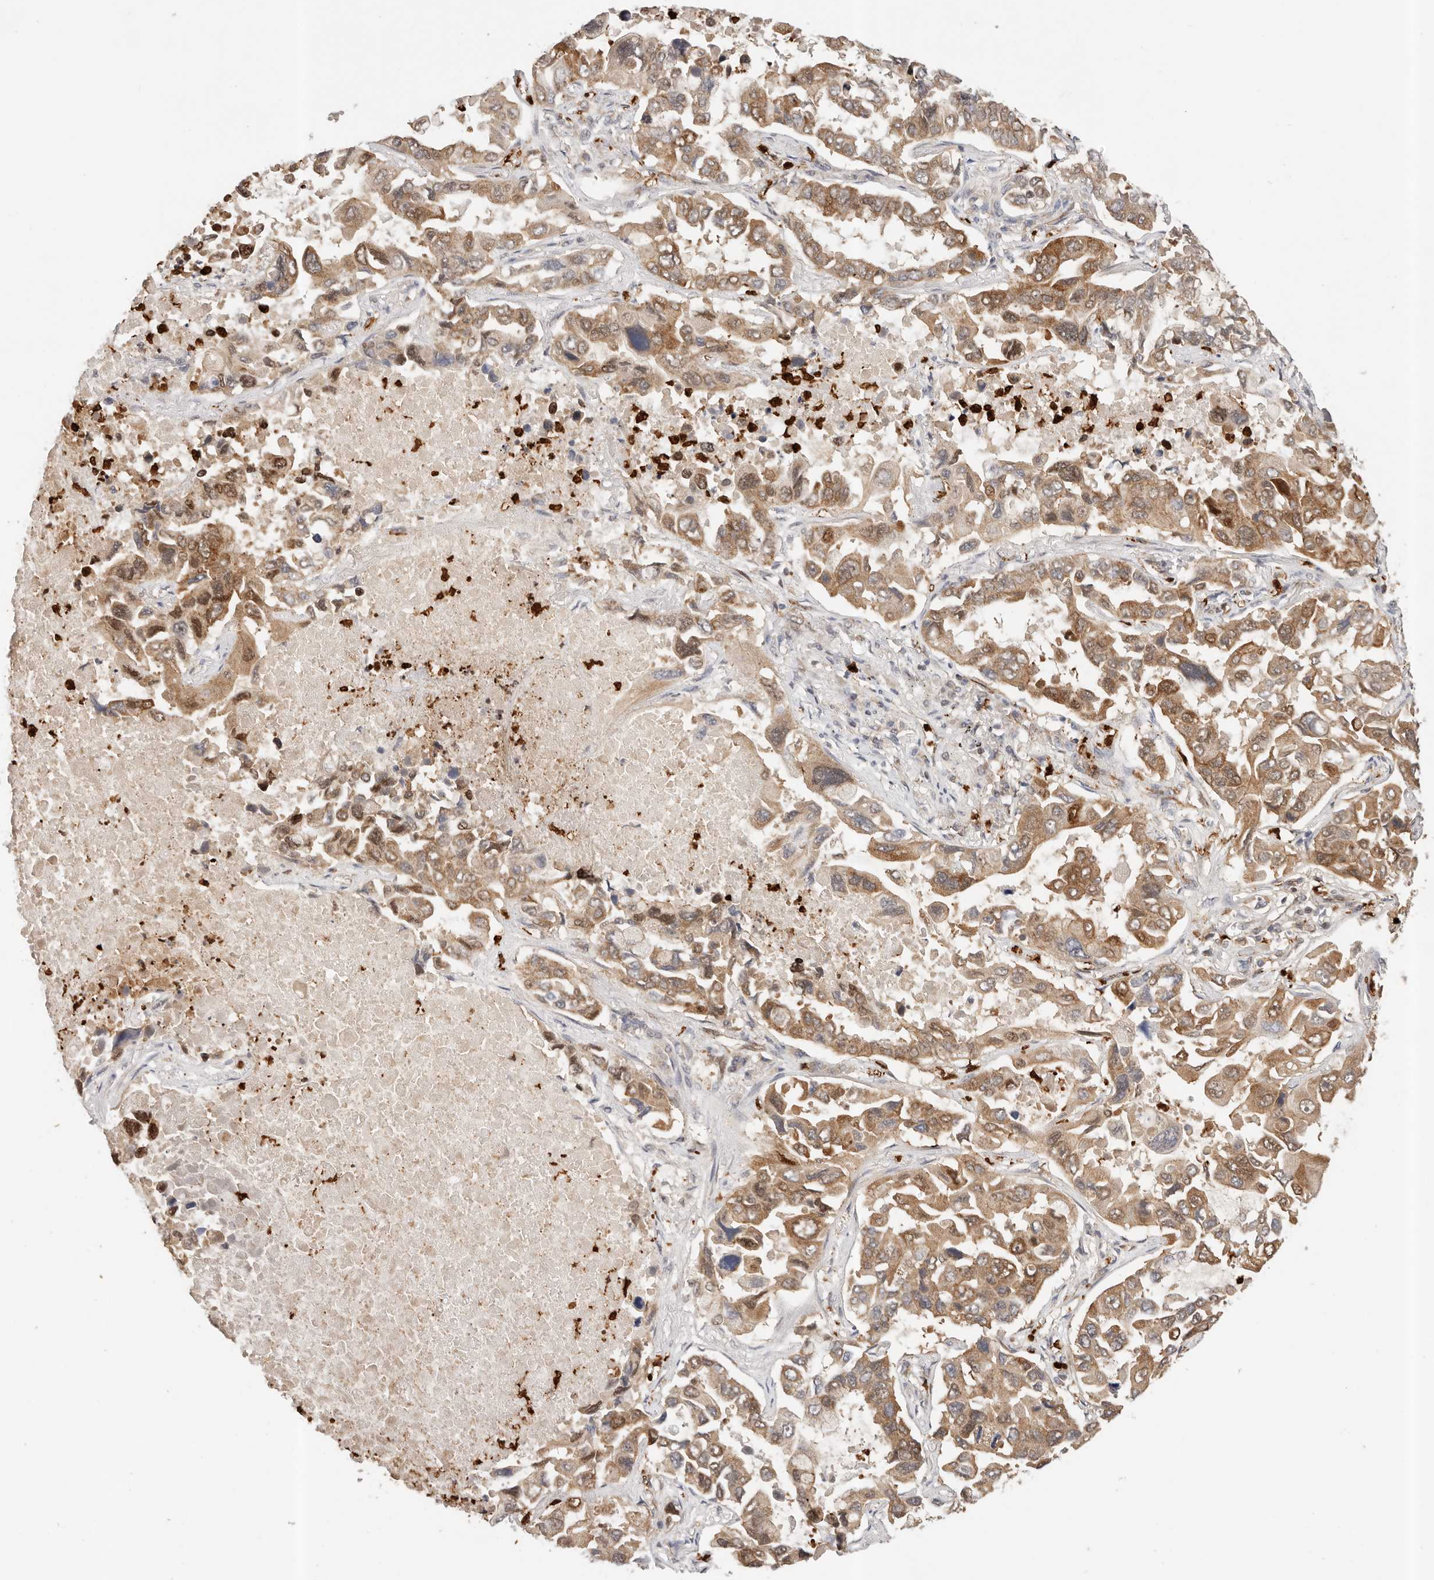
{"staining": {"intensity": "moderate", "quantity": ">75%", "location": "cytoplasmic/membranous"}, "tissue": "lung cancer", "cell_type": "Tumor cells", "image_type": "cancer", "snomed": [{"axis": "morphology", "description": "Adenocarcinoma, NOS"}, {"axis": "topography", "description": "Lung"}], "caption": "Immunohistochemistry (IHC) micrograph of neoplastic tissue: human adenocarcinoma (lung) stained using immunohistochemistry displays medium levels of moderate protein expression localized specifically in the cytoplasmic/membranous of tumor cells, appearing as a cytoplasmic/membranous brown color.", "gene": "AFDN", "patient": {"sex": "male", "age": 64}}